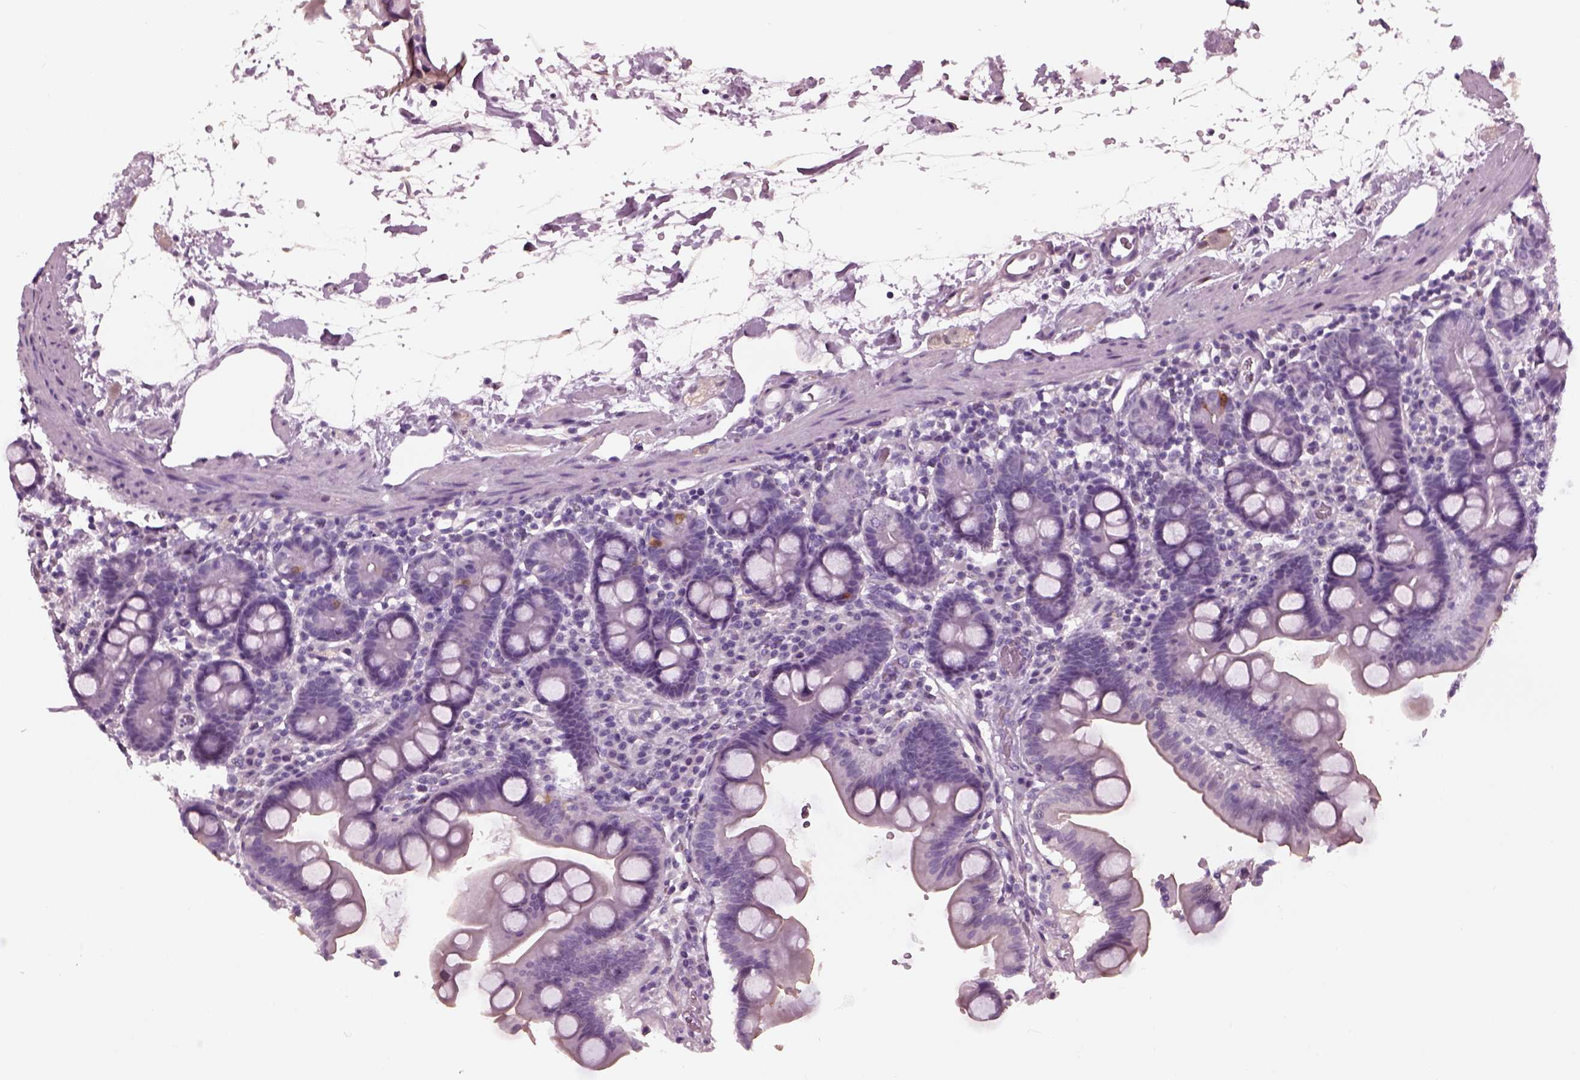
{"staining": {"intensity": "negative", "quantity": "none", "location": "none"}, "tissue": "duodenum", "cell_type": "Glandular cells", "image_type": "normal", "snomed": [{"axis": "morphology", "description": "Normal tissue, NOS"}, {"axis": "topography", "description": "Duodenum"}], "caption": "DAB (3,3'-diaminobenzidine) immunohistochemical staining of normal human duodenum shows no significant staining in glandular cells.", "gene": "TPPP2", "patient": {"sex": "male", "age": 59}}